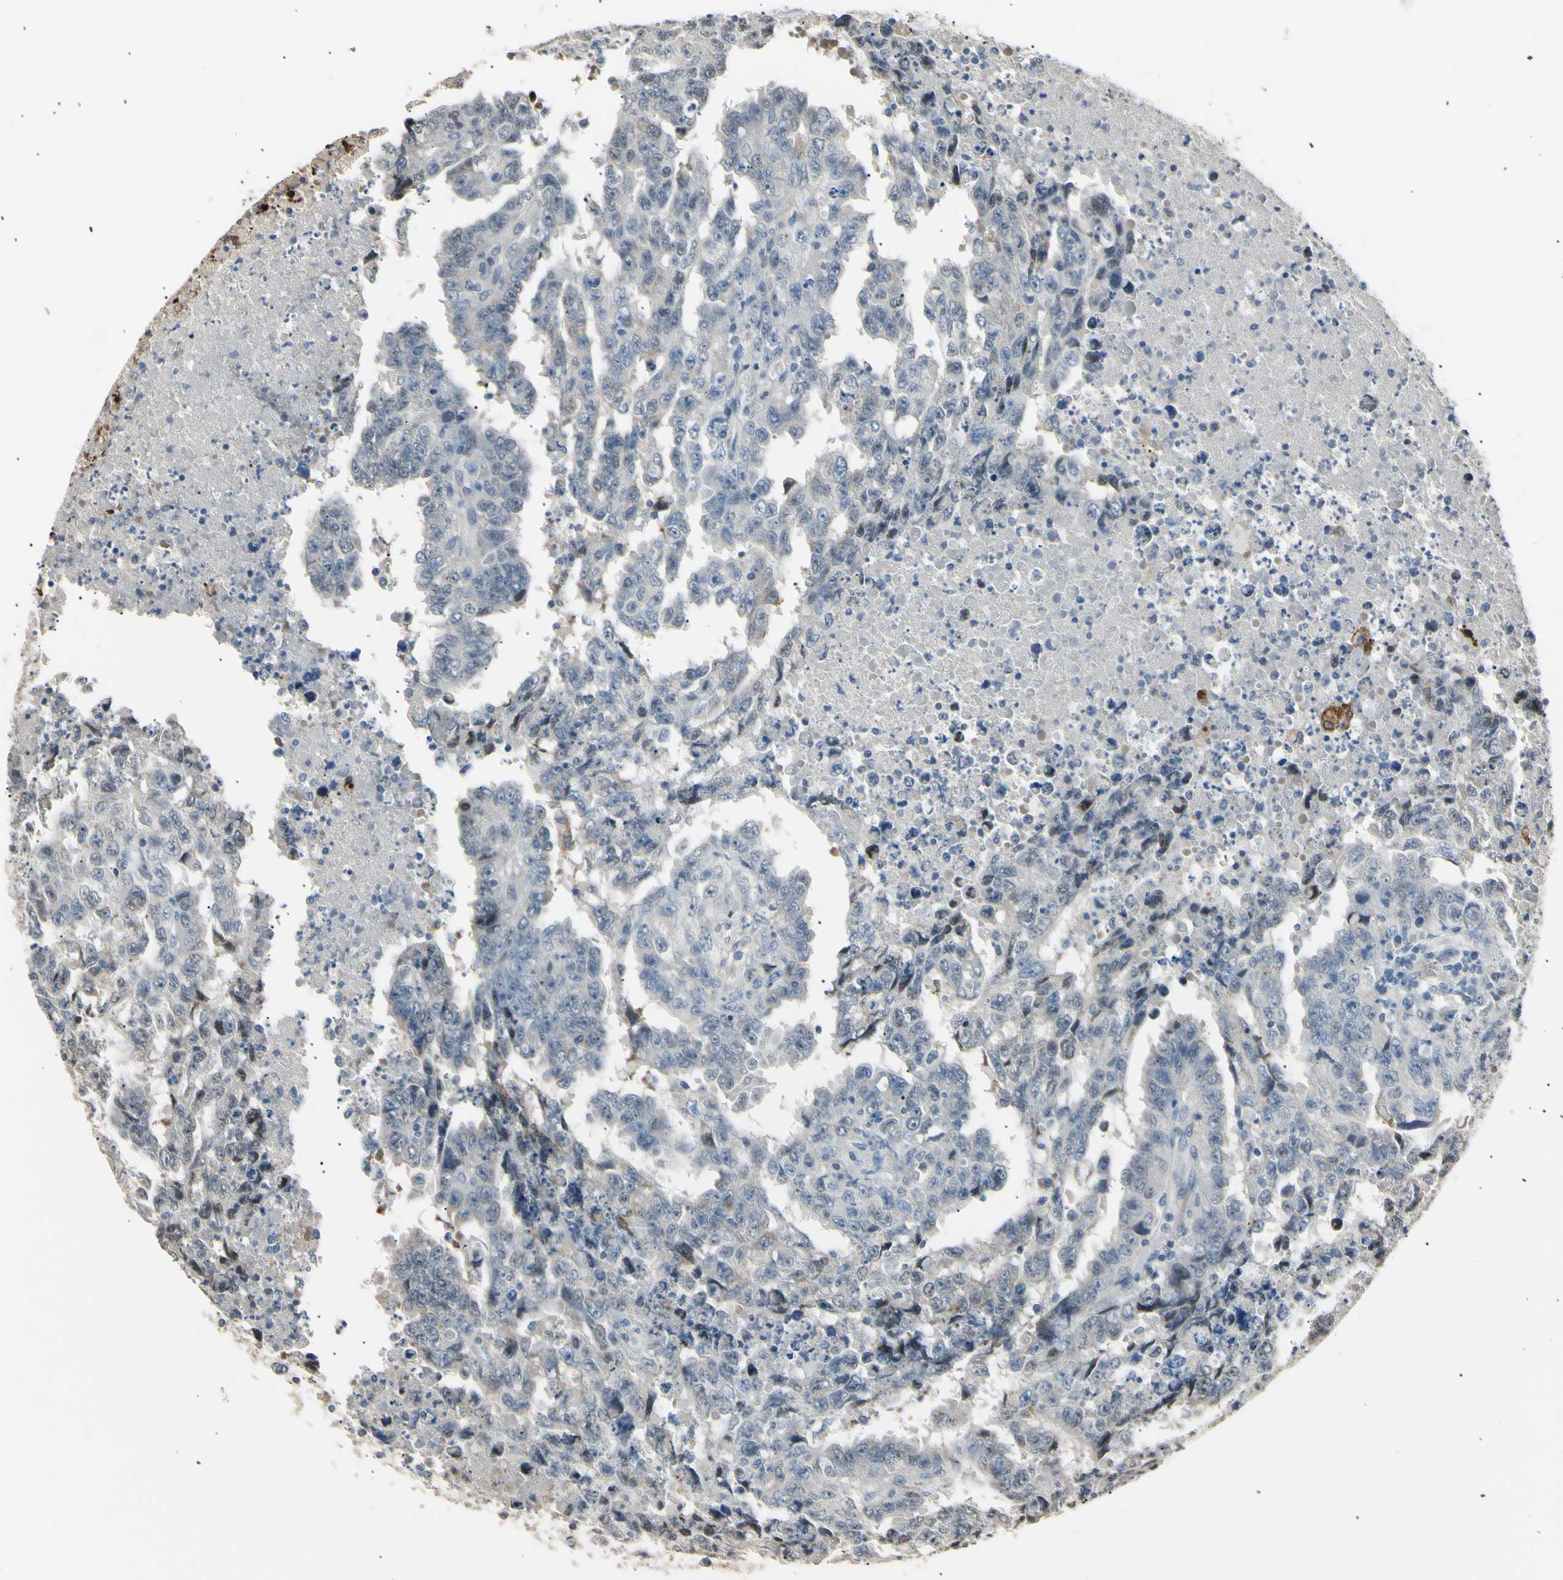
{"staining": {"intensity": "negative", "quantity": "none", "location": "none"}, "tissue": "testis cancer", "cell_type": "Tumor cells", "image_type": "cancer", "snomed": [{"axis": "morphology", "description": "Necrosis, NOS"}, {"axis": "morphology", "description": "Carcinoma, Embryonal, NOS"}, {"axis": "topography", "description": "Testis"}], "caption": "A photomicrograph of human testis cancer is negative for staining in tumor cells.", "gene": "LDLR", "patient": {"sex": "male", "age": 19}}